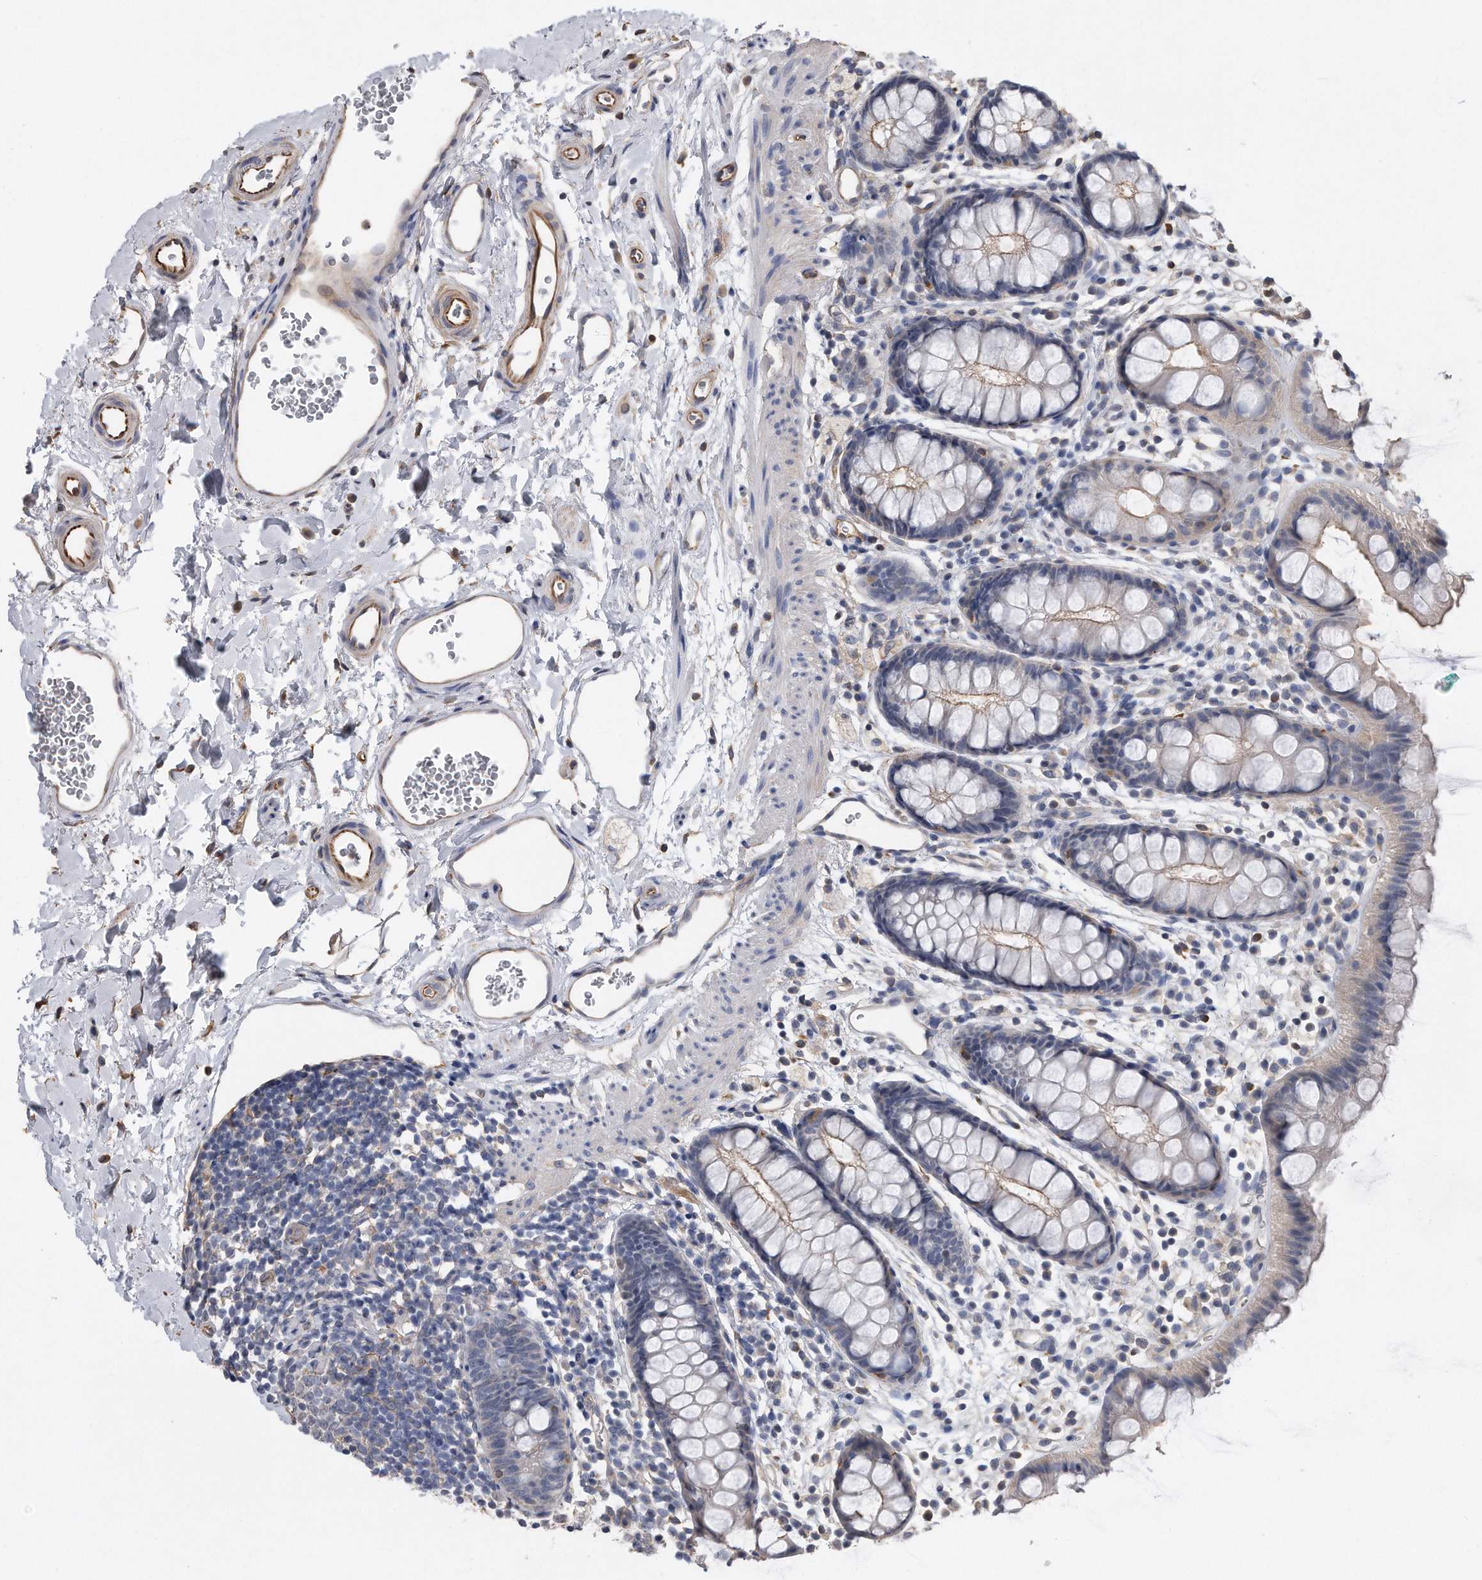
{"staining": {"intensity": "moderate", "quantity": "<25%", "location": "cytoplasmic/membranous"}, "tissue": "rectum", "cell_type": "Glandular cells", "image_type": "normal", "snomed": [{"axis": "morphology", "description": "Normal tissue, NOS"}, {"axis": "topography", "description": "Rectum"}], "caption": "Immunohistochemistry (DAB) staining of normal human rectum shows moderate cytoplasmic/membranous protein expression in approximately <25% of glandular cells.", "gene": "GPC1", "patient": {"sex": "female", "age": 65}}